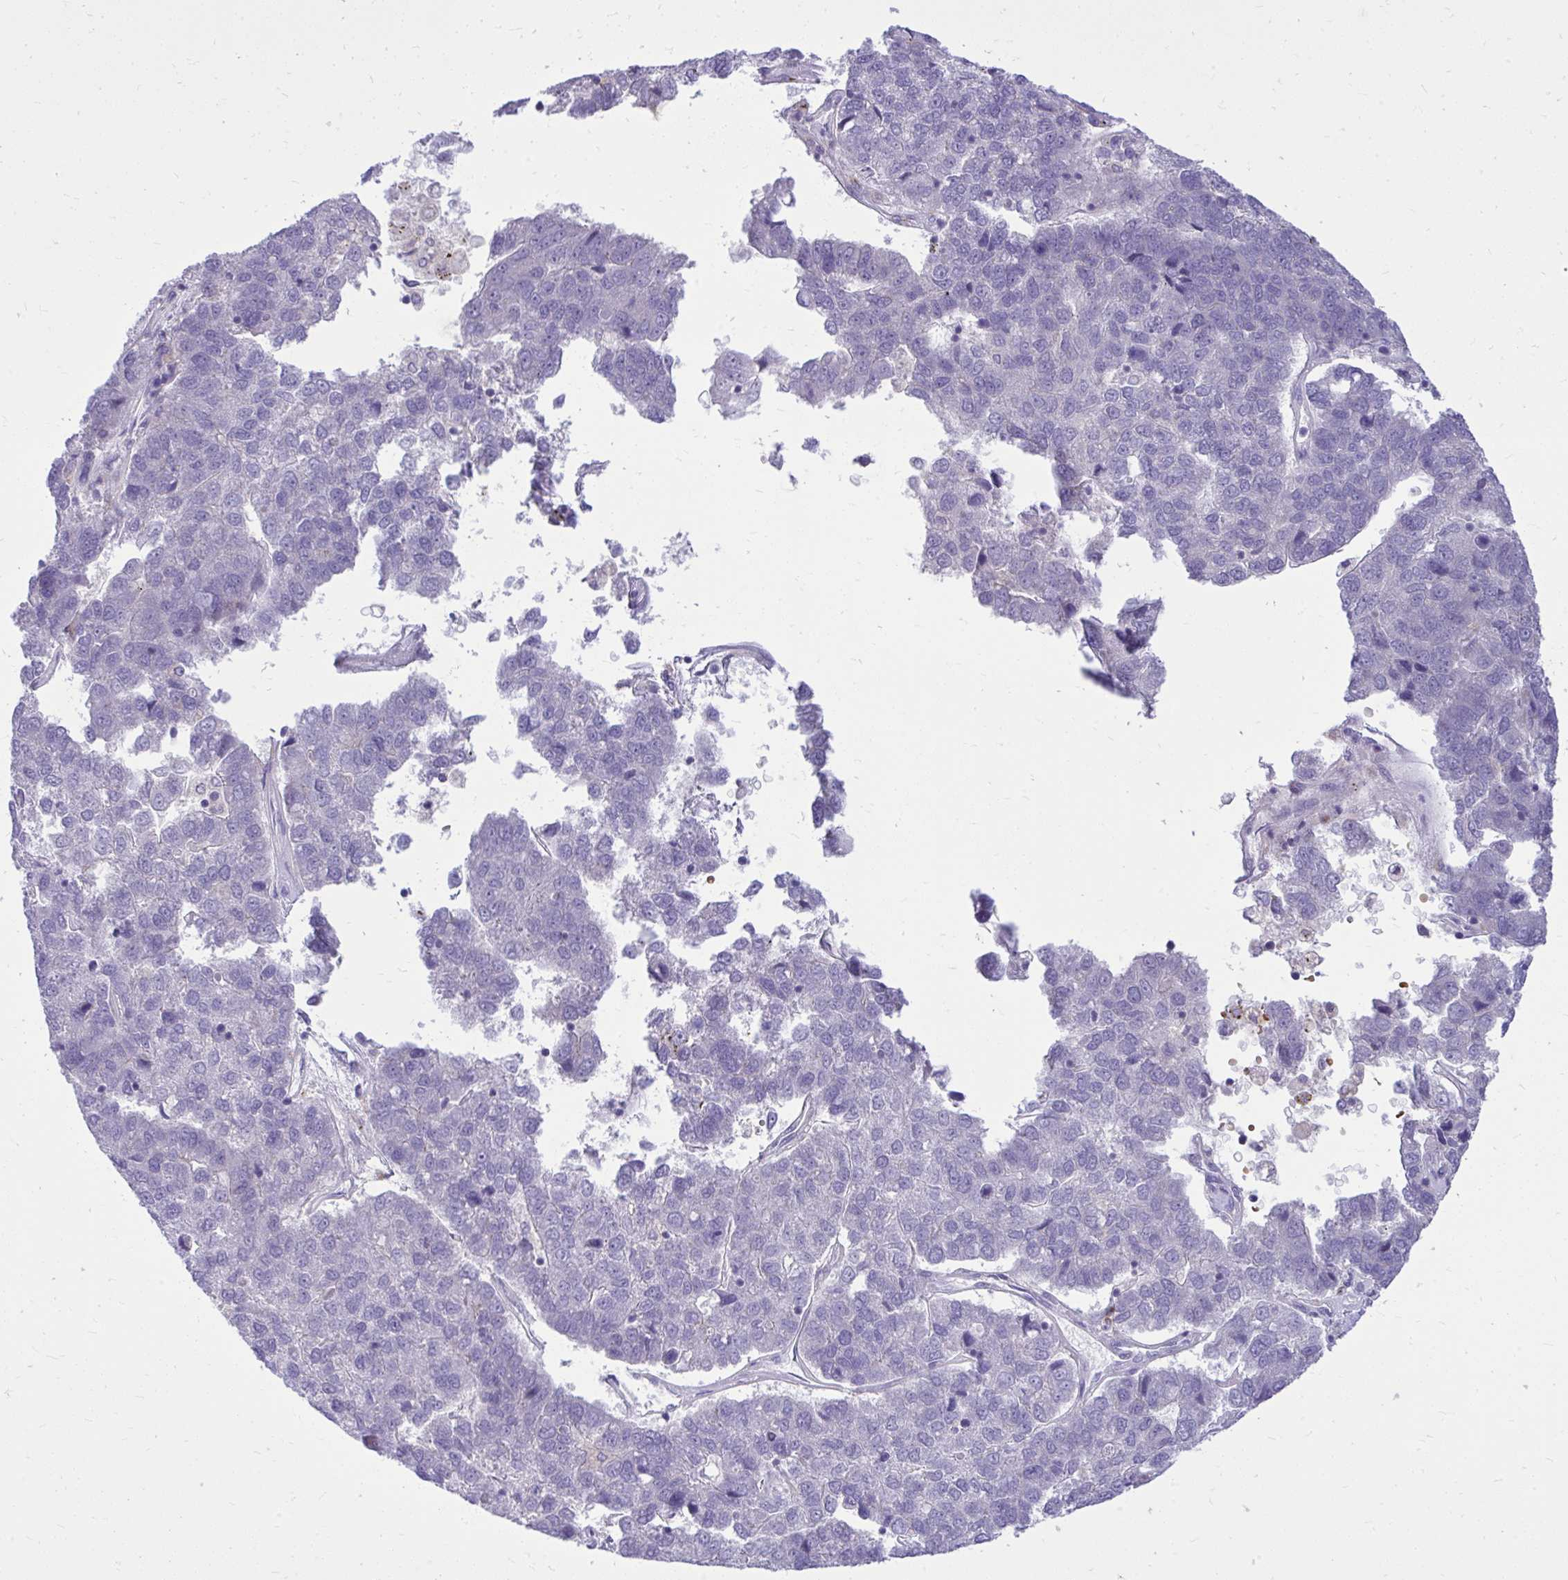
{"staining": {"intensity": "negative", "quantity": "none", "location": "none"}, "tissue": "pancreatic cancer", "cell_type": "Tumor cells", "image_type": "cancer", "snomed": [{"axis": "morphology", "description": "Adenocarcinoma, NOS"}, {"axis": "topography", "description": "Pancreas"}], "caption": "DAB (3,3'-diaminobenzidine) immunohistochemical staining of human pancreatic adenocarcinoma shows no significant staining in tumor cells.", "gene": "DPY19L1", "patient": {"sex": "female", "age": 61}}